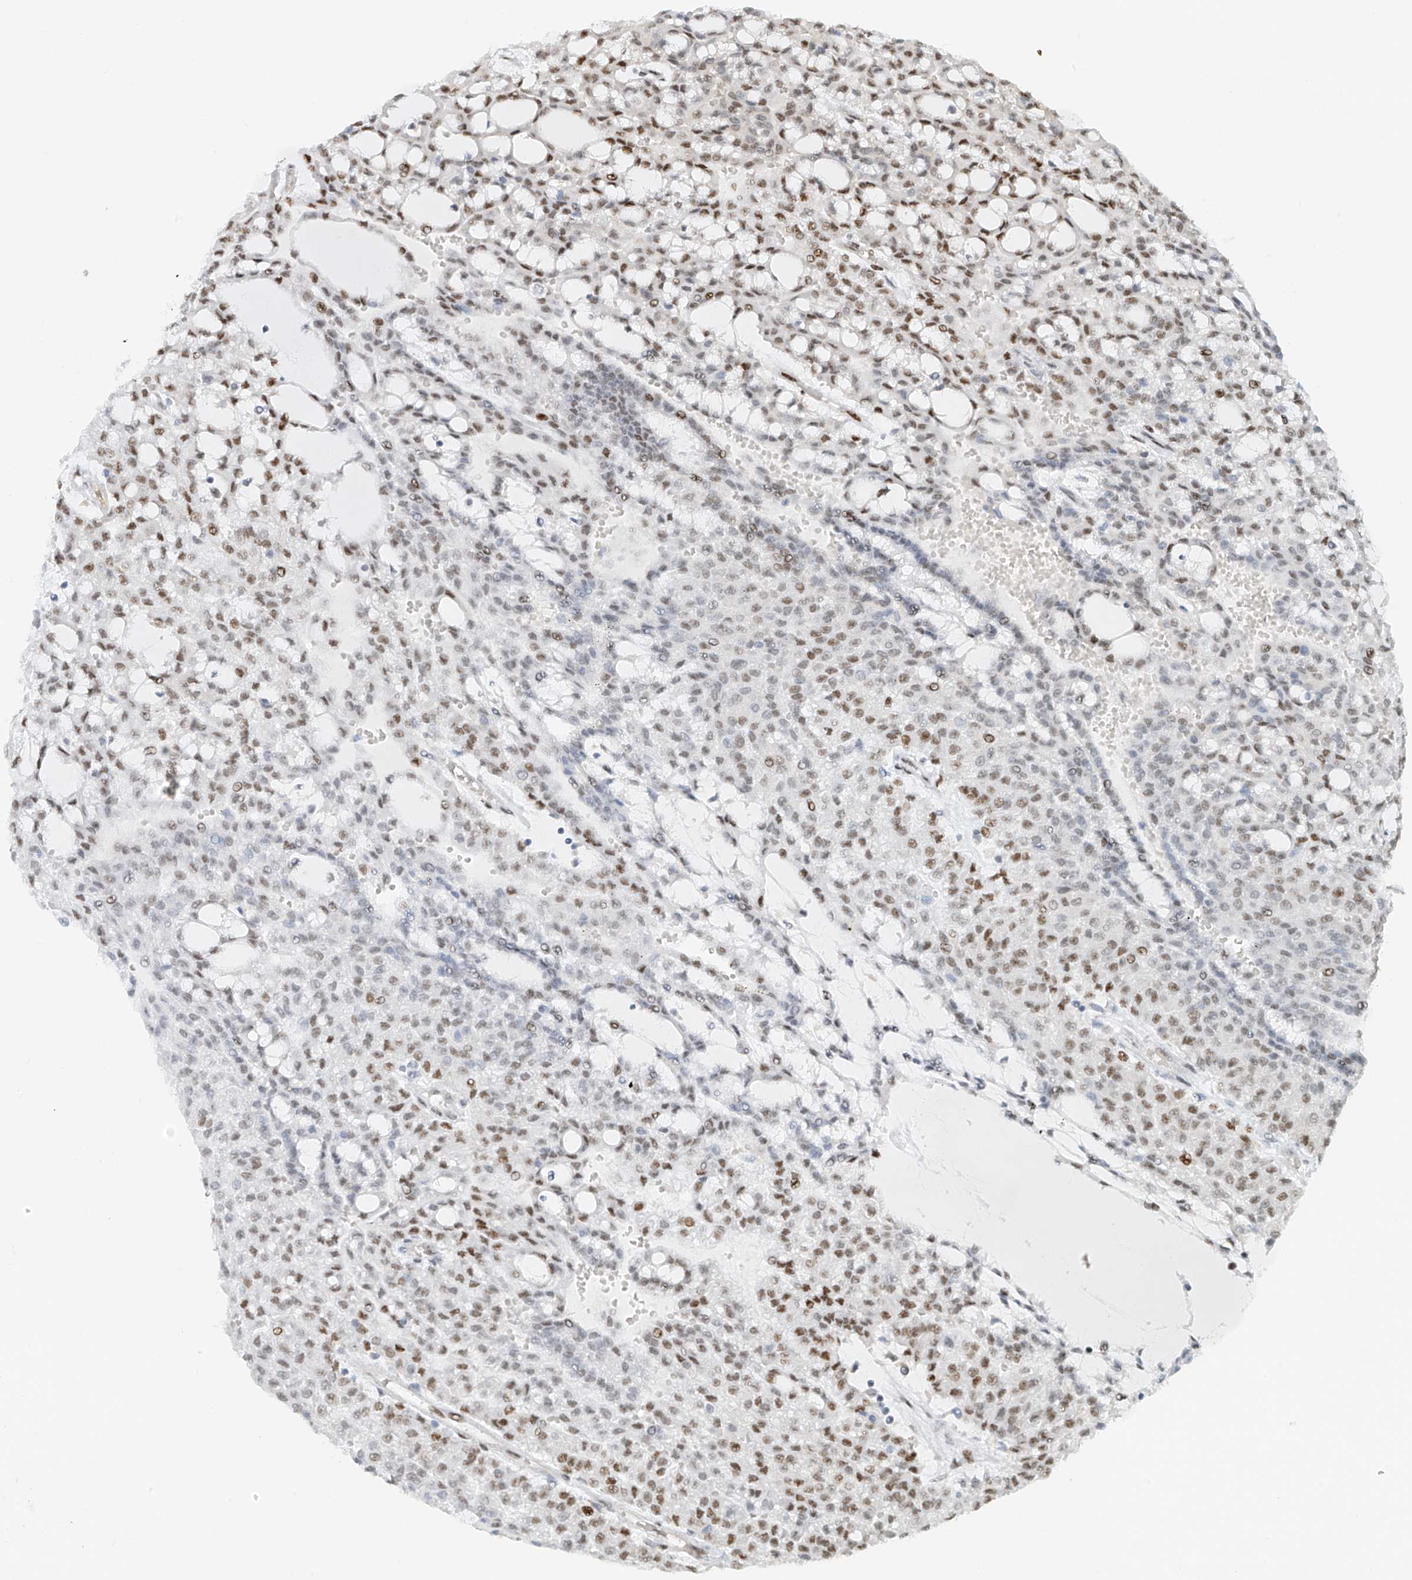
{"staining": {"intensity": "moderate", "quantity": "25%-75%", "location": "nuclear"}, "tissue": "renal cancer", "cell_type": "Tumor cells", "image_type": "cancer", "snomed": [{"axis": "morphology", "description": "Adenocarcinoma, NOS"}, {"axis": "topography", "description": "Kidney"}], "caption": "An immunohistochemistry (IHC) micrograph of tumor tissue is shown. Protein staining in brown highlights moderate nuclear positivity in renal adenocarcinoma within tumor cells.", "gene": "ZNF514", "patient": {"sex": "male", "age": 63}}